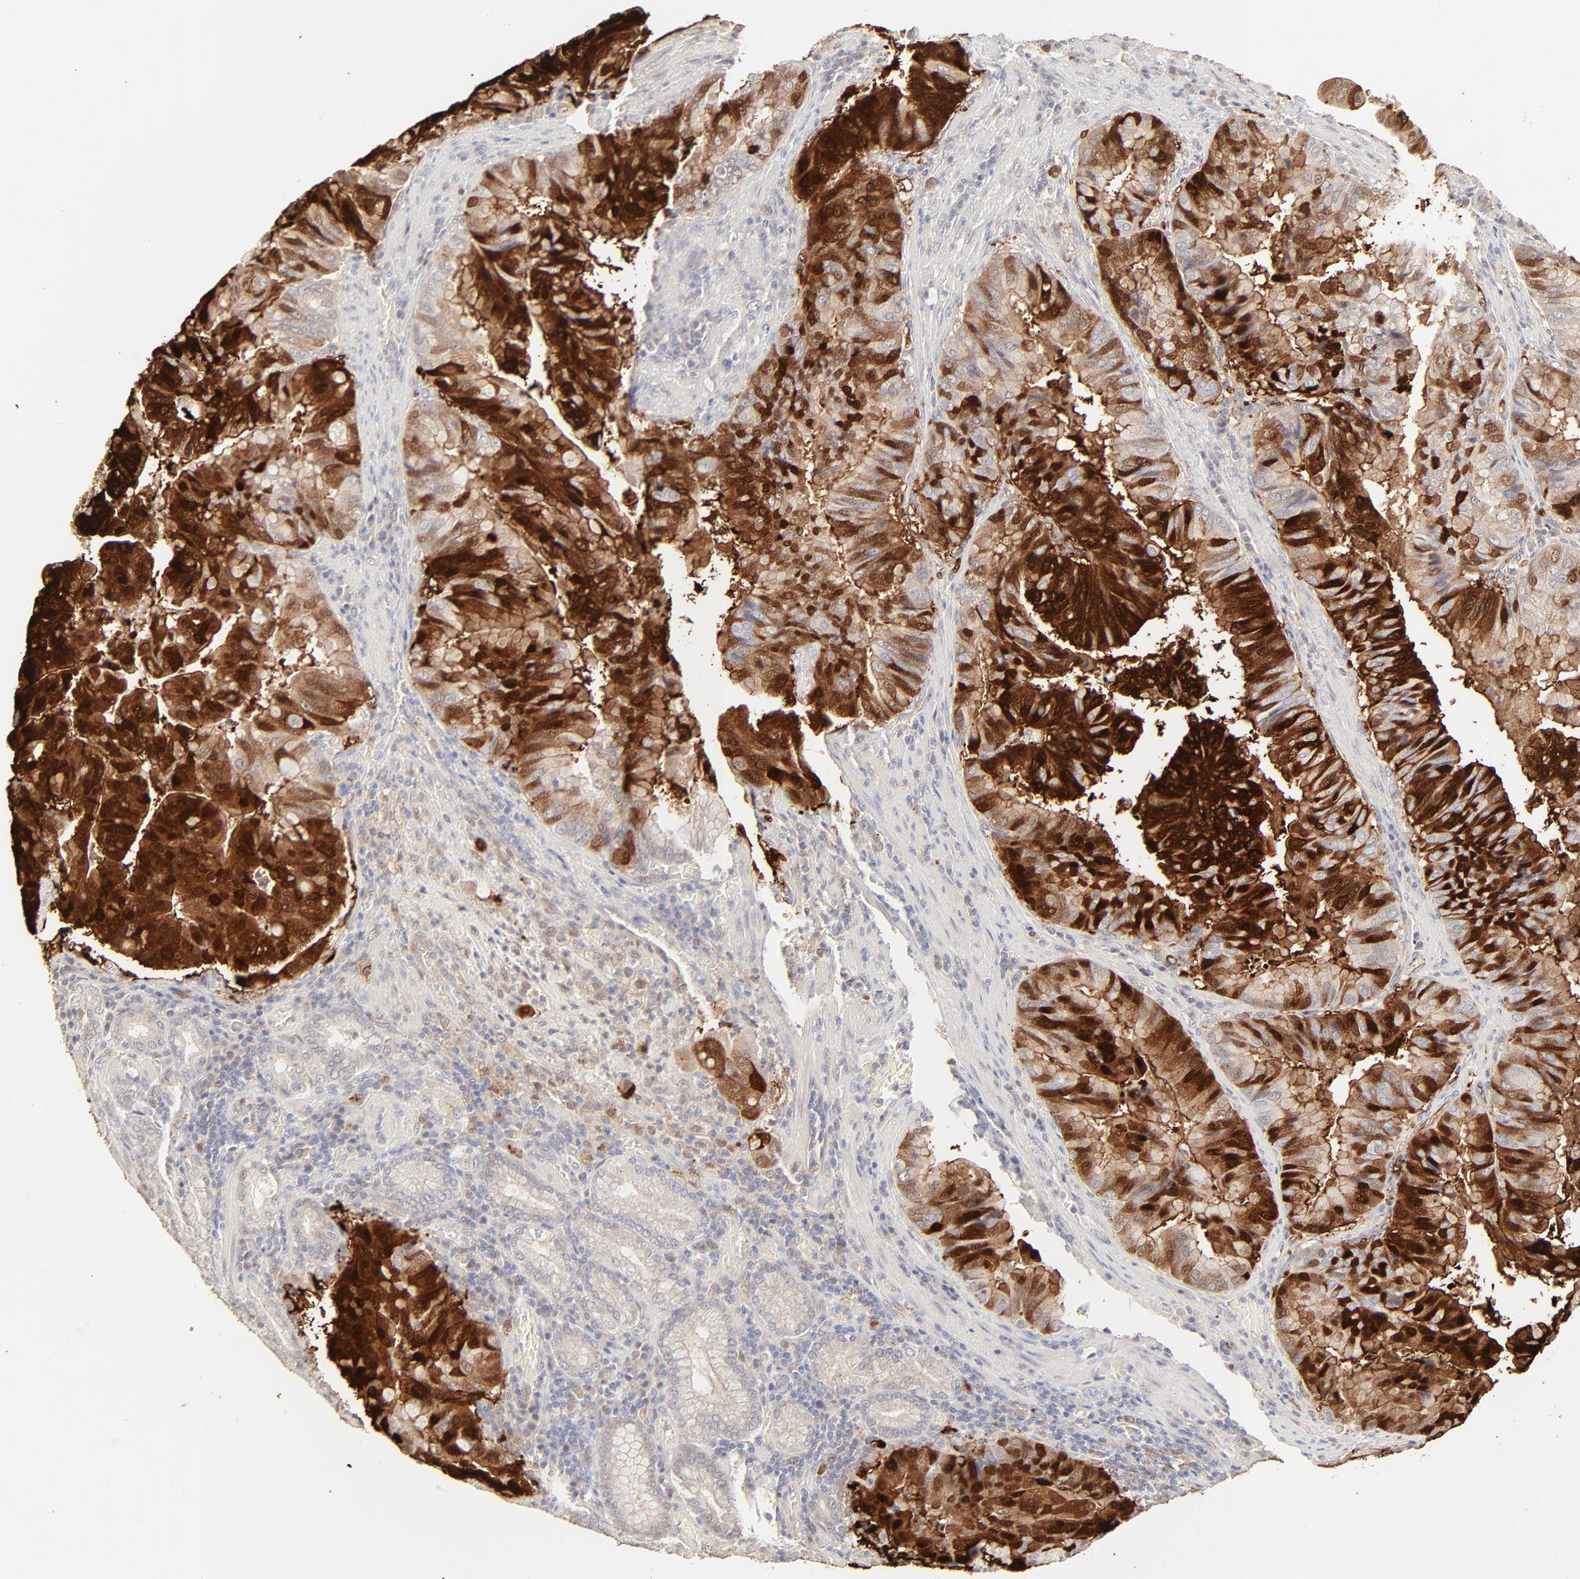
{"staining": {"intensity": "strong", "quantity": ">75%", "location": "cytoplasmic/membranous"}, "tissue": "stomach cancer", "cell_type": "Tumor cells", "image_type": "cancer", "snomed": [{"axis": "morphology", "description": "Adenocarcinoma, NOS"}, {"axis": "topography", "description": "Stomach, upper"}], "caption": "Immunohistochemical staining of human stomach cancer (adenocarcinoma) reveals strong cytoplasmic/membranous protein expression in about >75% of tumor cells. (DAB (3,3'-diaminobenzidine) = brown stain, brightfield microscopy at high magnification).", "gene": "LGALS2", "patient": {"sex": "male", "age": 80}}